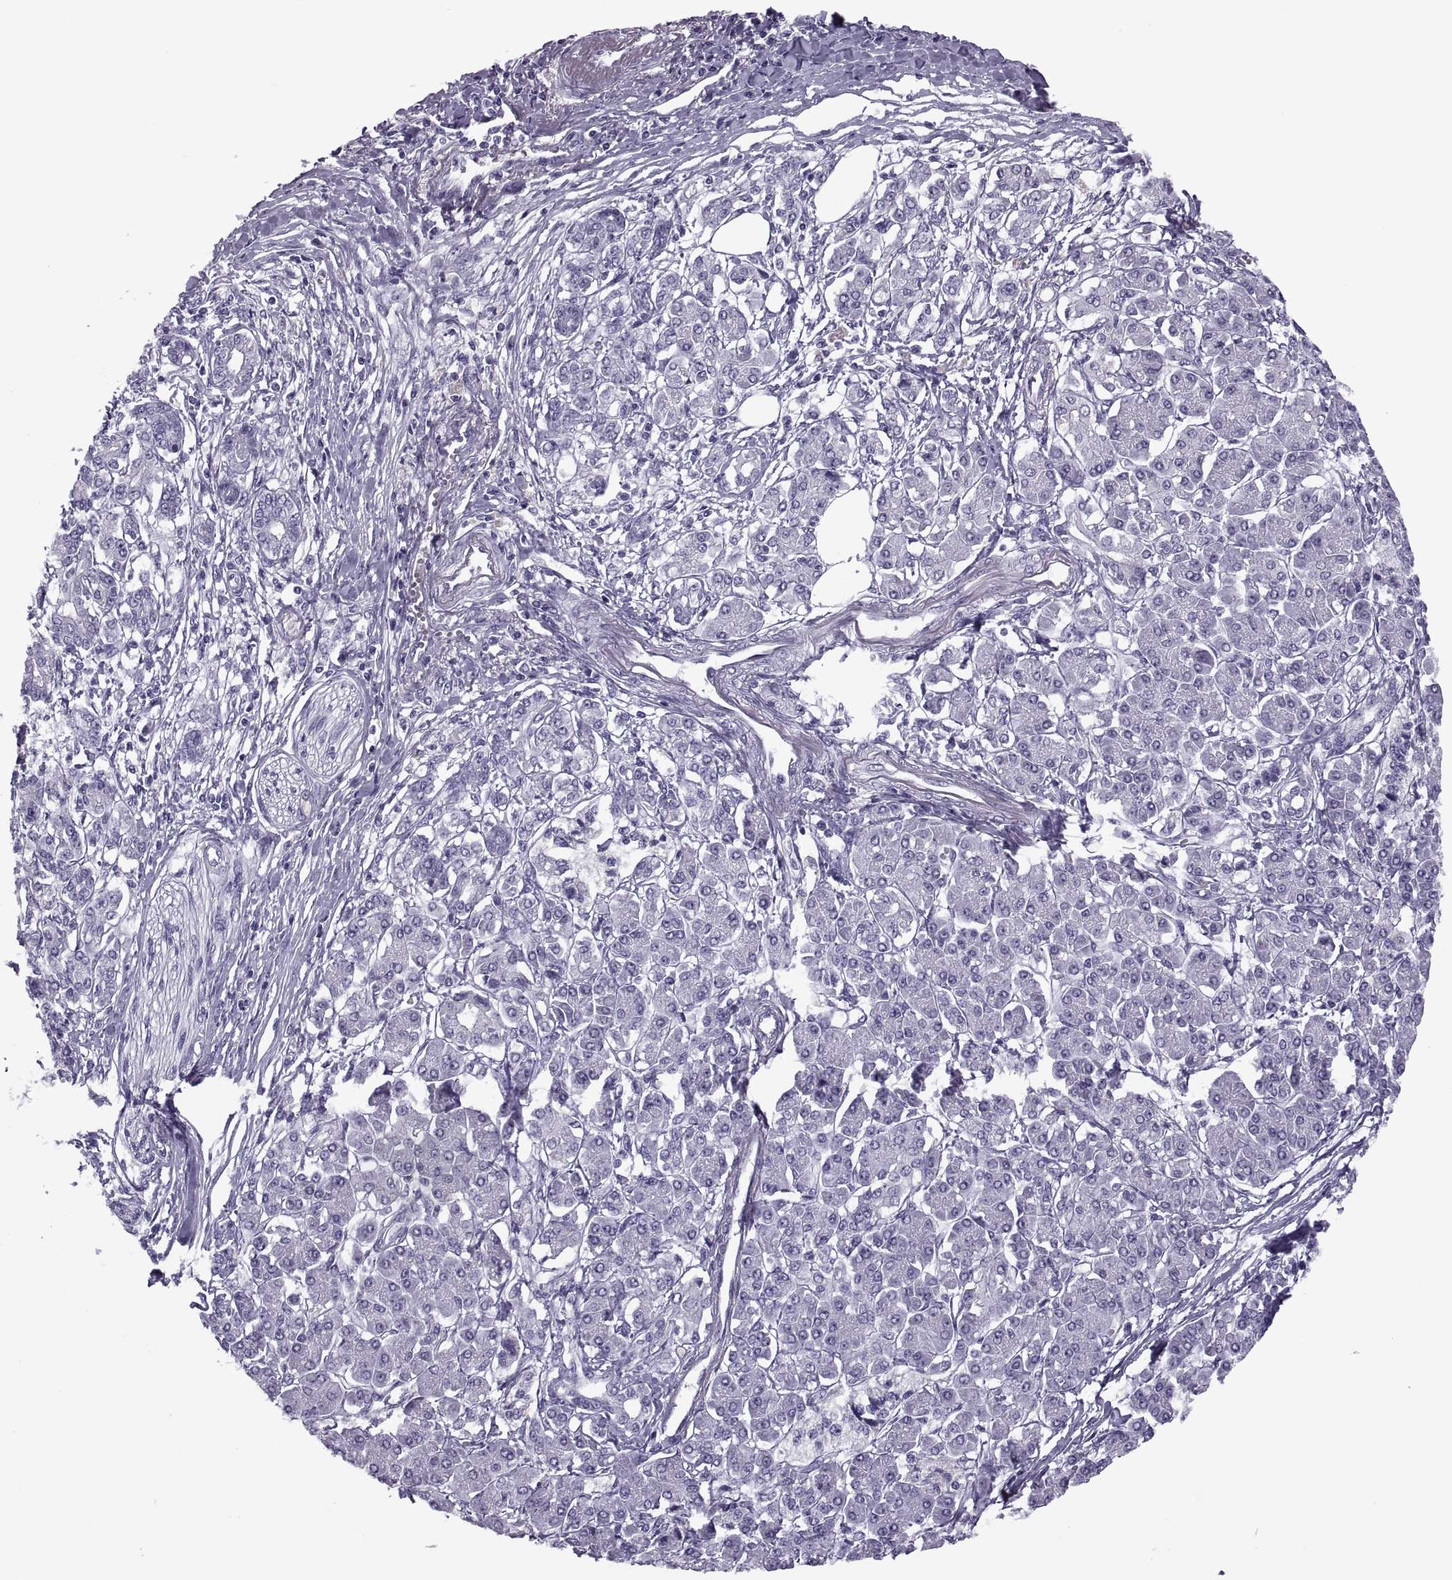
{"staining": {"intensity": "negative", "quantity": "none", "location": "none"}, "tissue": "pancreatic cancer", "cell_type": "Tumor cells", "image_type": "cancer", "snomed": [{"axis": "morphology", "description": "Adenocarcinoma, NOS"}, {"axis": "topography", "description": "Pancreas"}], "caption": "This histopathology image is of pancreatic cancer stained with IHC to label a protein in brown with the nuclei are counter-stained blue. There is no staining in tumor cells. (Brightfield microscopy of DAB immunohistochemistry (IHC) at high magnification).", "gene": "SYNGR4", "patient": {"sex": "female", "age": 68}}